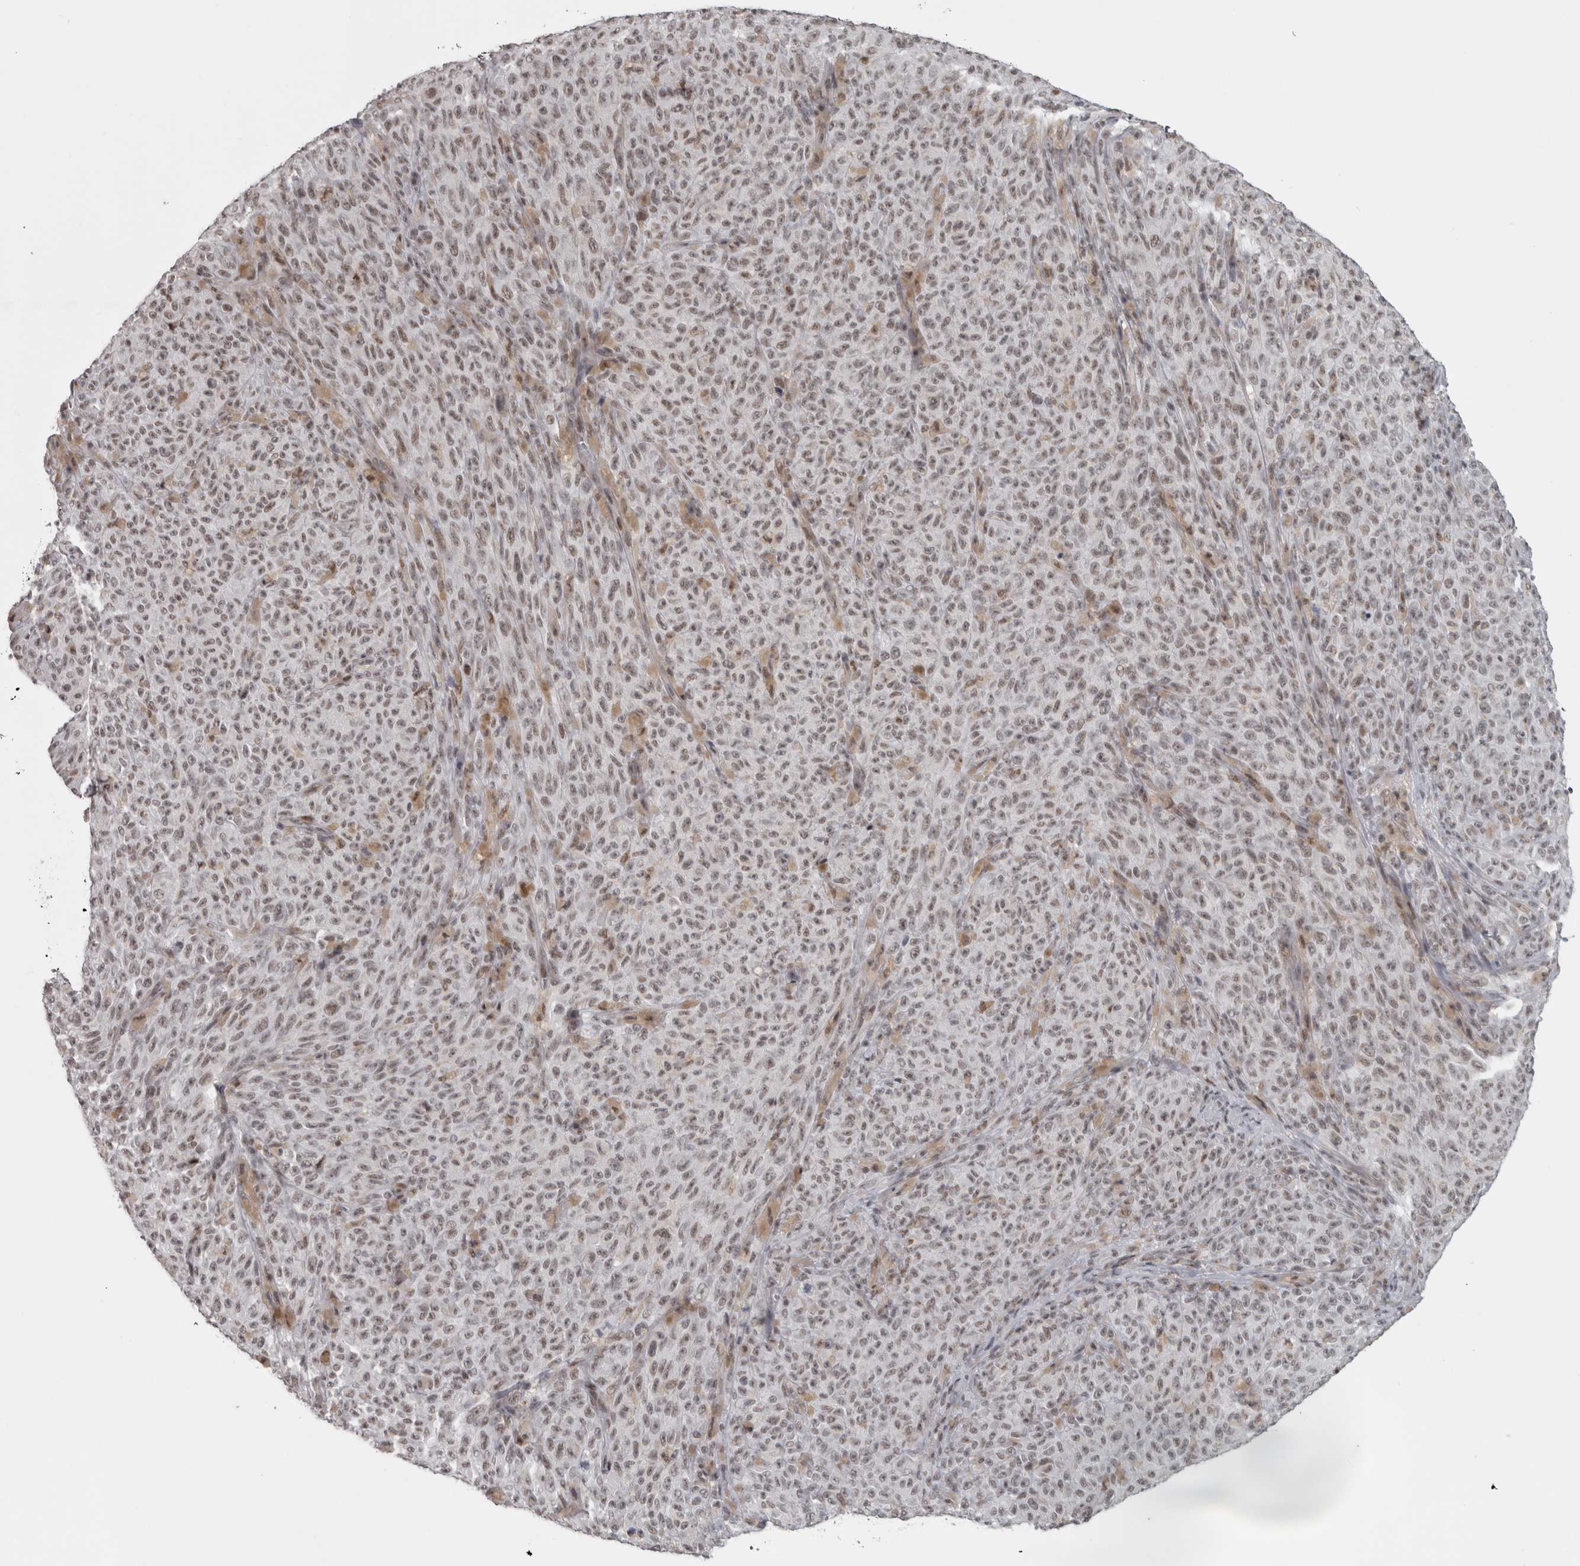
{"staining": {"intensity": "weak", "quantity": ">75%", "location": "nuclear"}, "tissue": "melanoma", "cell_type": "Tumor cells", "image_type": "cancer", "snomed": [{"axis": "morphology", "description": "Malignant melanoma, NOS"}, {"axis": "topography", "description": "Skin"}], "caption": "DAB (3,3'-diaminobenzidine) immunohistochemical staining of malignant melanoma exhibits weak nuclear protein staining in approximately >75% of tumor cells.", "gene": "MICU3", "patient": {"sex": "female", "age": 82}}